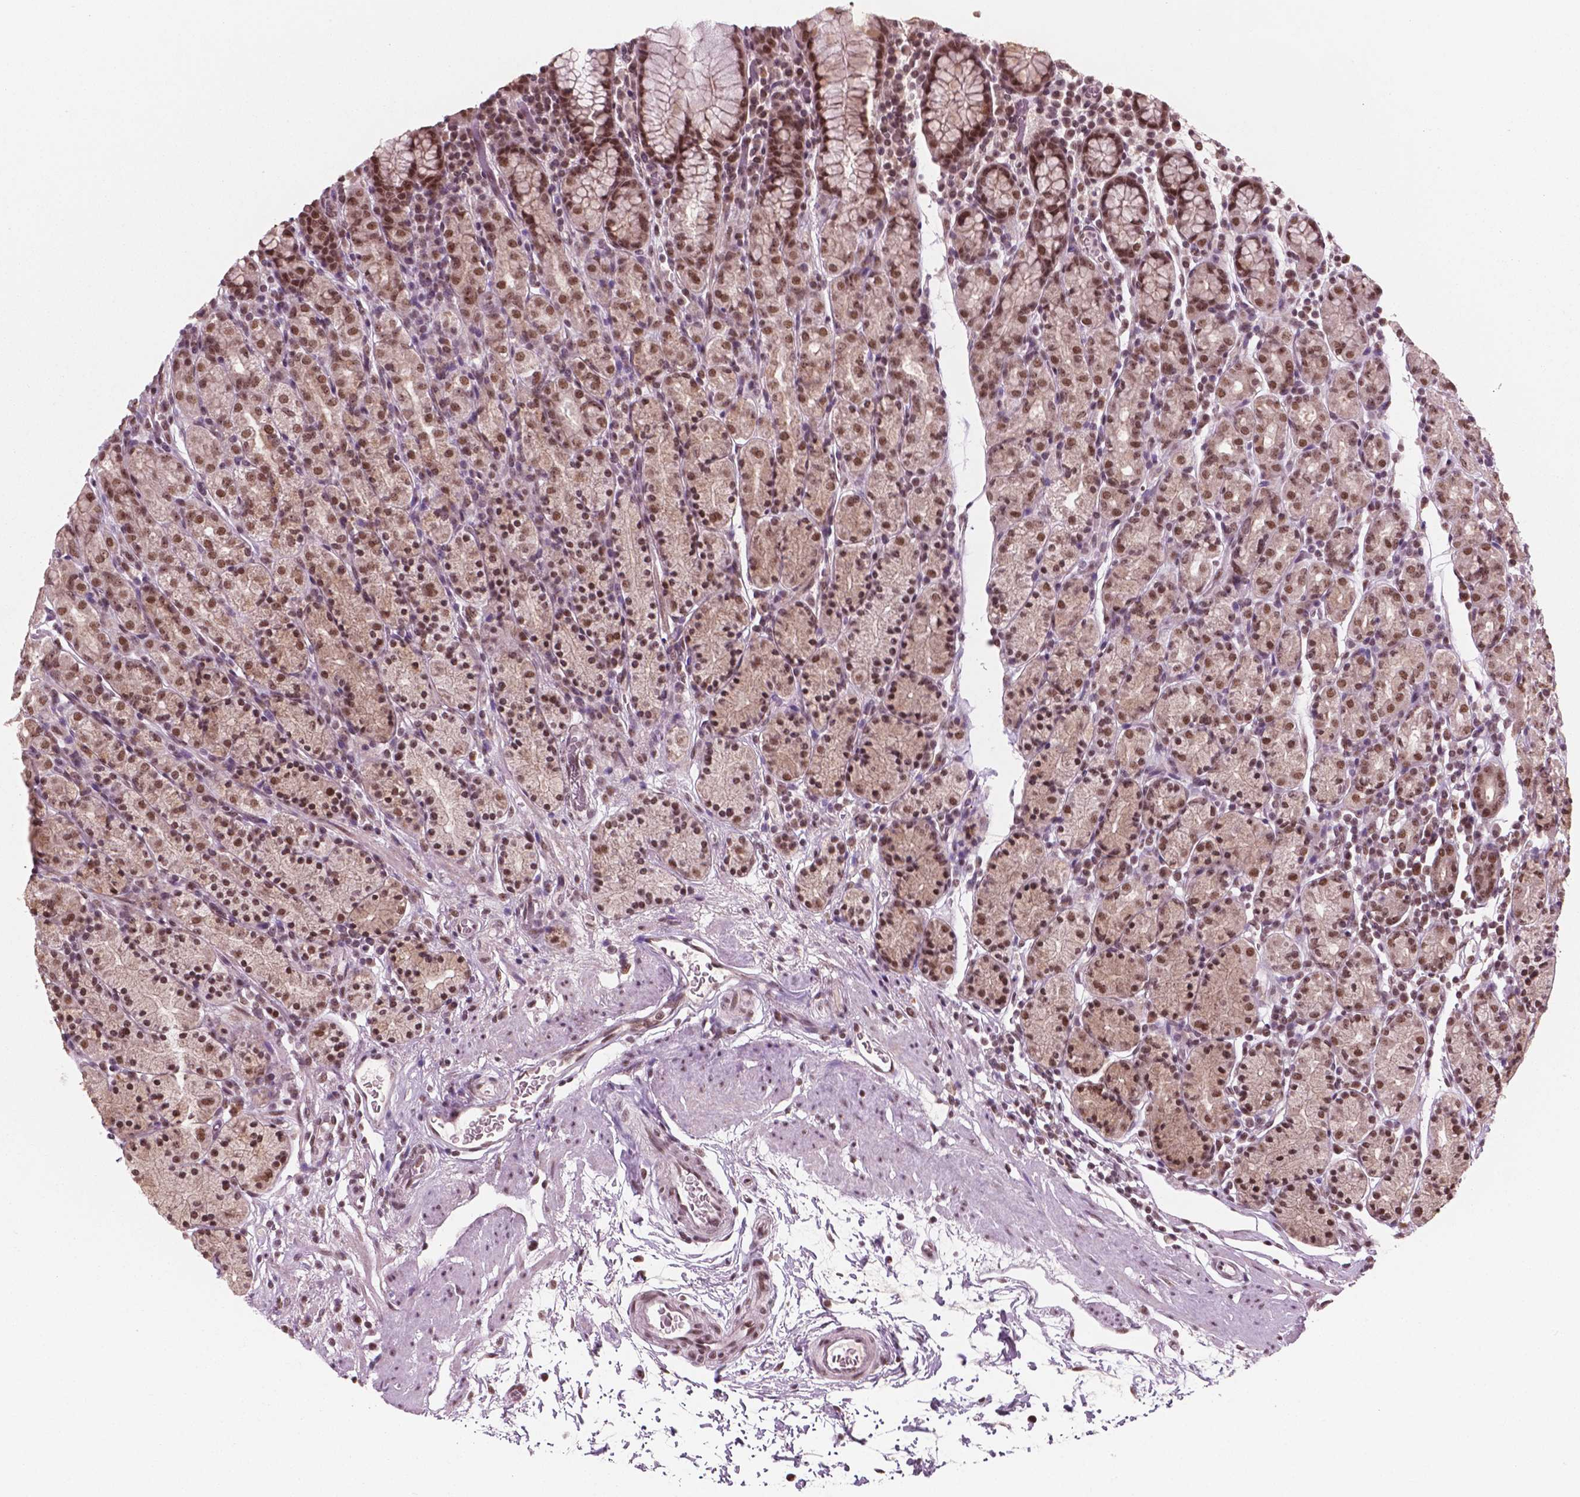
{"staining": {"intensity": "strong", "quantity": ">75%", "location": "nuclear"}, "tissue": "stomach", "cell_type": "Glandular cells", "image_type": "normal", "snomed": [{"axis": "morphology", "description": "Normal tissue, NOS"}, {"axis": "topography", "description": "Stomach, upper"}, {"axis": "topography", "description": "Stomach"}], "caption": "The photomicrograph demonstrates staining of normal stomach, revealing strong nuclear protein positivity (brown color) within glandular cells. The staining was performed using DAB to visualize the protein expression in brown, while the nuclei were stained in blue with hematoxylin (Magnification: 20x).", "gene": "POLR2E", "patient": {"sex": "male", "age": 62}}